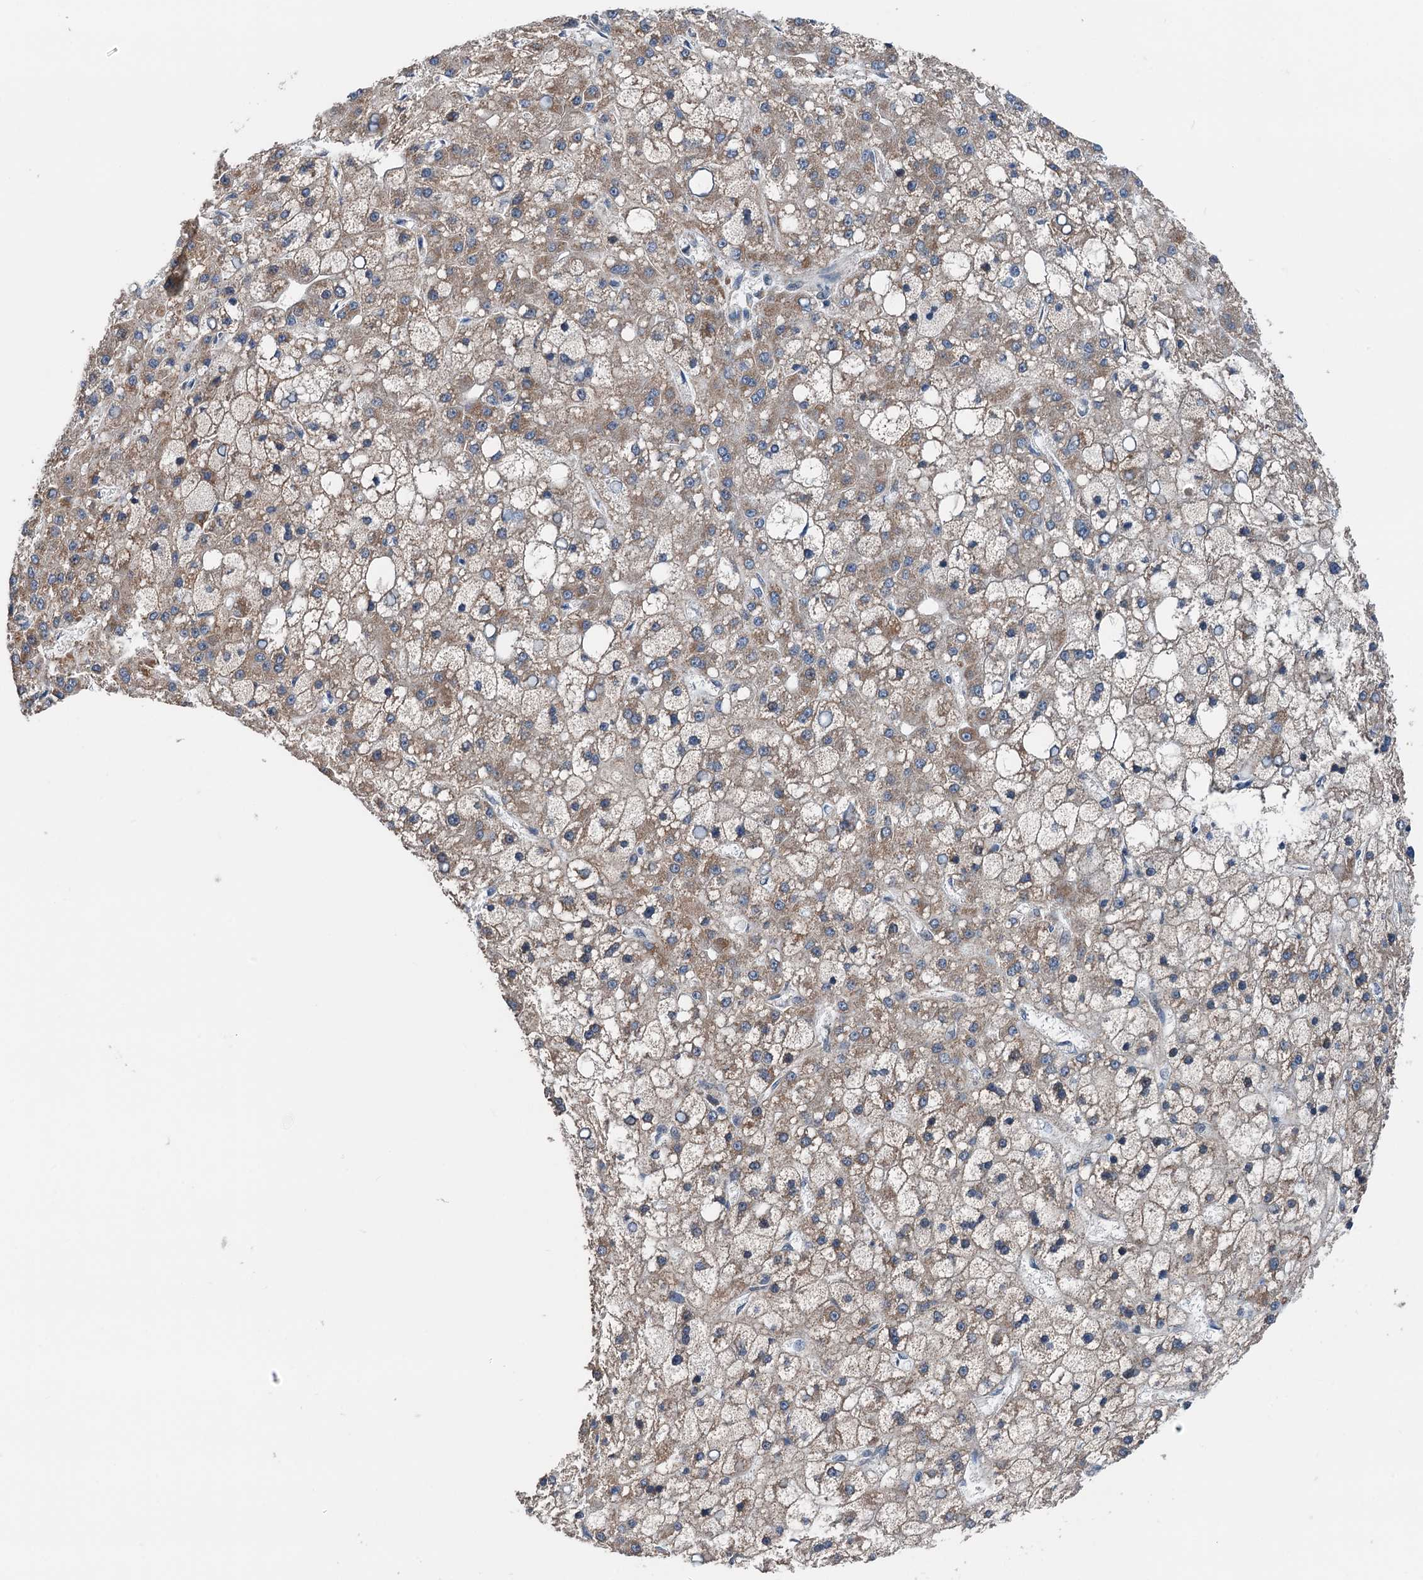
{"staining": {"intensity": "moderate", "quantity": ">75%", "location": "cytoplasmic/membranous"}, "tissue": "liver cancer", "cell_type": "Tumor cells", "image_type": "cancer", "snomed": [{"axis": "morphology", "description": "Carcinoma, Hepatocellular, NOS"}, {"axis": "topography", "description": "Liver"}], "caption": "Liver cancer (hepatocellular carcinoma) stained with immunohistochemistry (IHC) demonstrates moderate cytoplasmic/membranous positivity in approximately >75% of tumor cells.", "gene": "ELAC1", "patient": {"sex": "male", "age": 67}}